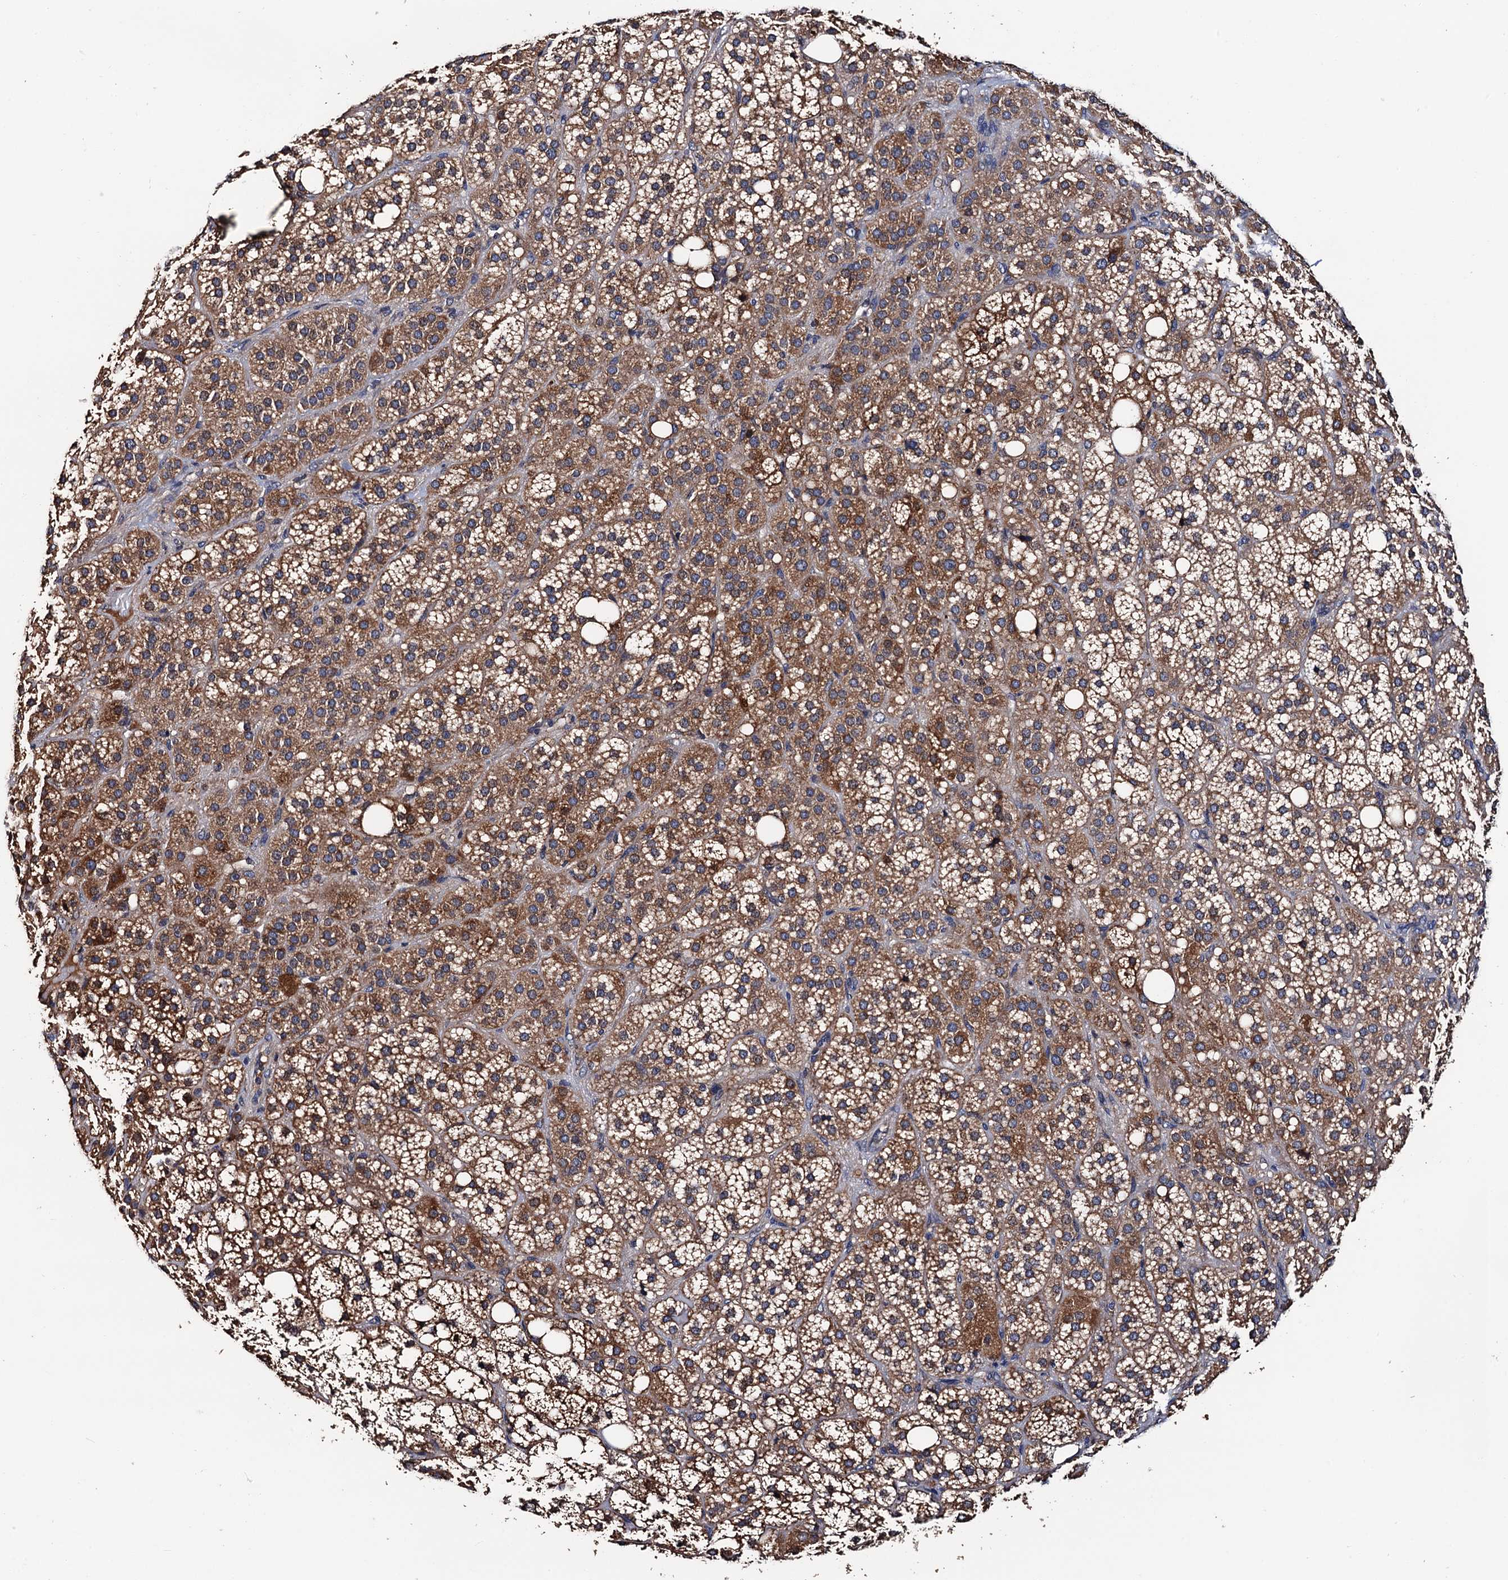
{"staining": {"intensity": "moderate", "quantity": ">75%", "location": "cytoplasmic/membranous"}, "tissue": "adrenal gland", "cell_type": "Glandular cells", "image_type": "normal", "snomed": [{"axis": "morphology", "description": "Normal tissue, NOS"}, {"axis": "topography", "description": "Adrenal gland"}], "caption": "Immunohistochemical staining of benign adrenal gland displays >75% levels of moderate cytoplasmic/membranous protein staining in about >75% of glandular cells.", "gene": "RGS11", "patient": {"sex": "female", "age": 59}}